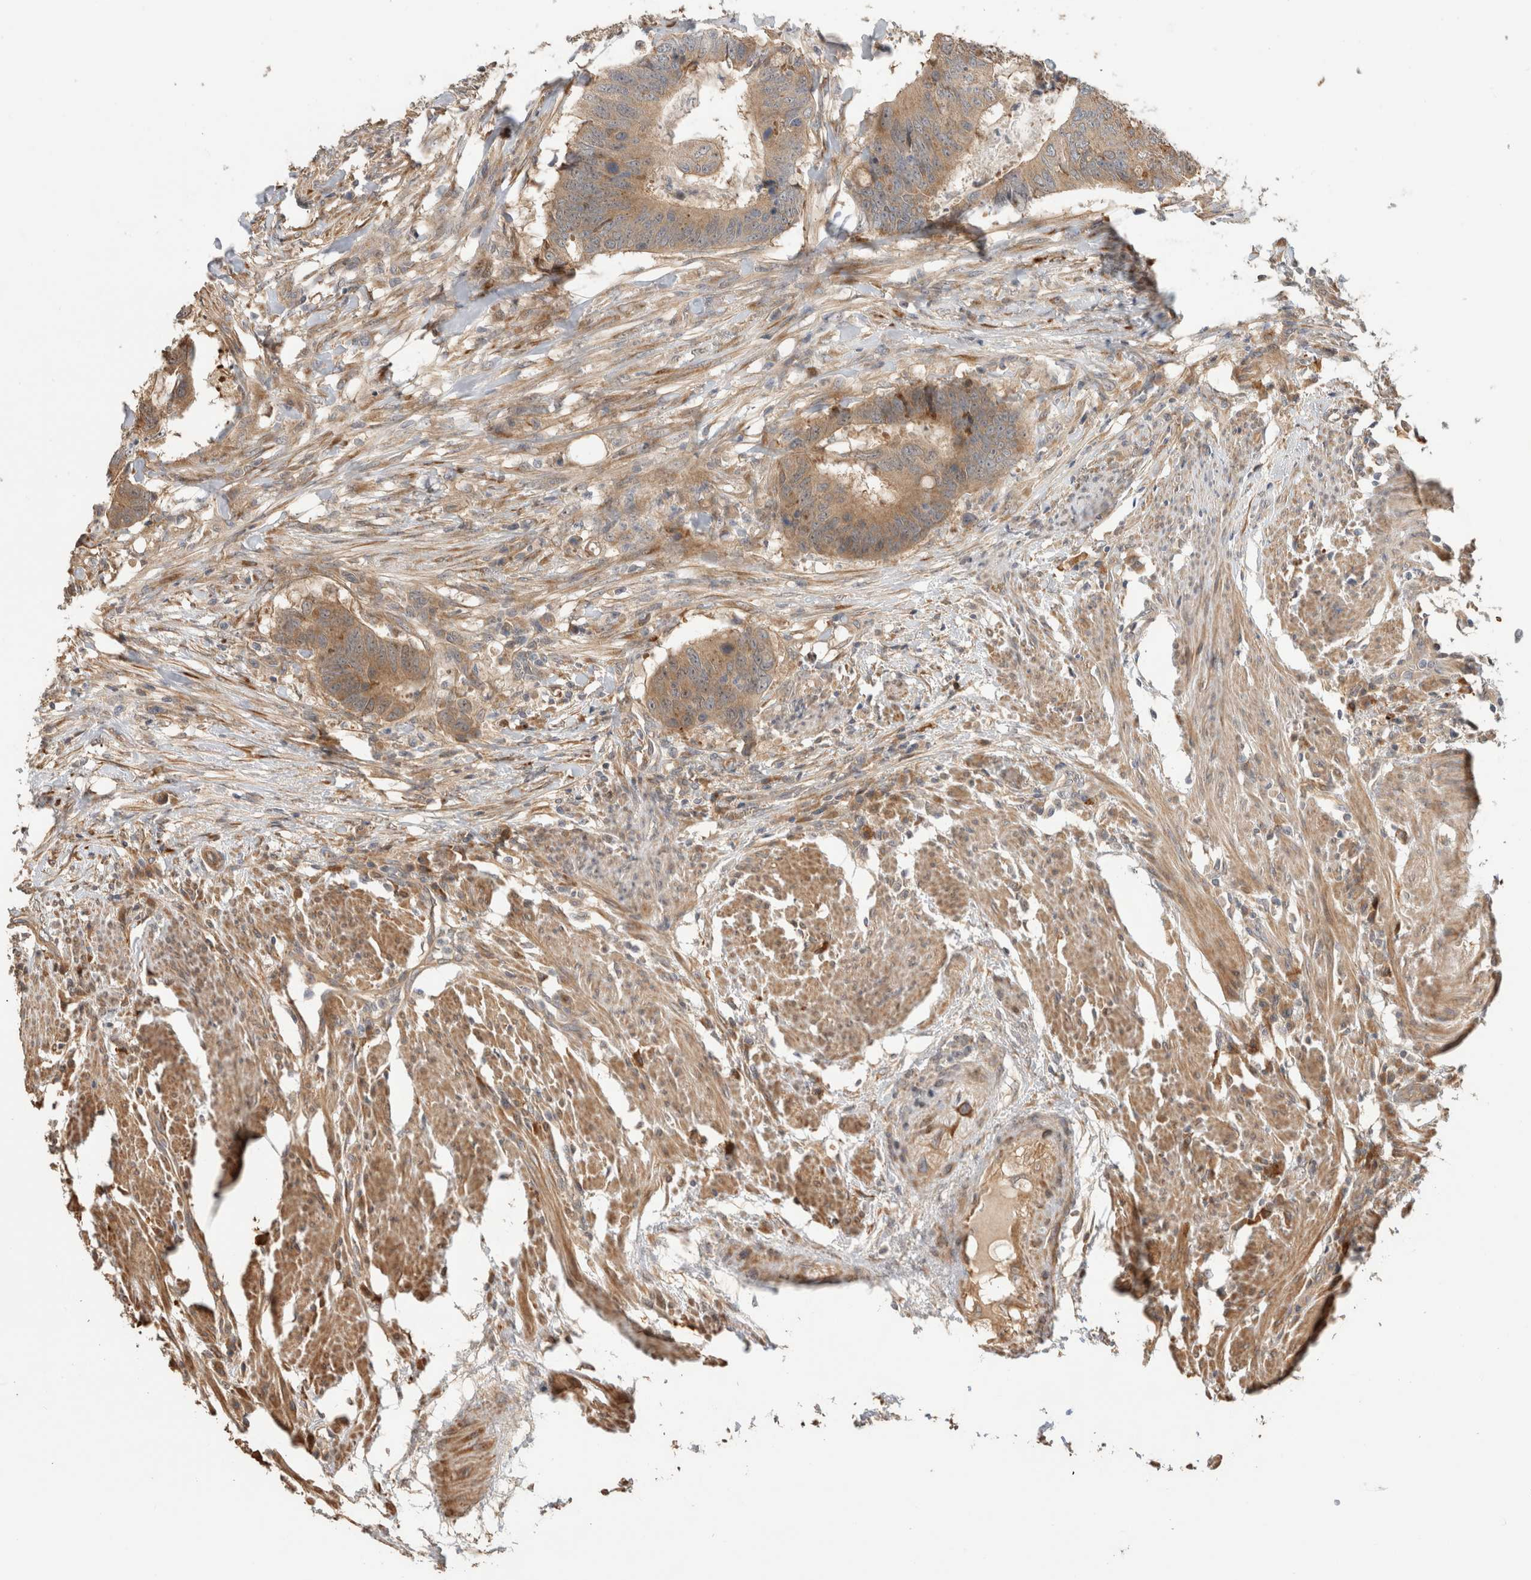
{"staining": {"intensity": "moderate", "quantity": ">75%", "location": "cytoplasmic/membranous"}, "tissue": "colorectal cancer", "cell_type": "Tumor cells", "image_type": "cancer", "snomed": [{"axis": "morphology", "description": "Adenocarcinoma, NOS"}, {"axis": "topography", "description": "Colon"}], "caption": "An IHC image of neoplastic tissue is shown. Protein staining in brown shows moderate cytoplasmic/membranous positivity in colorectal adenocarcinoma within tumor cells.", "gene": "PCDHB15", "patient": {"sex": "male", "age": 56}}